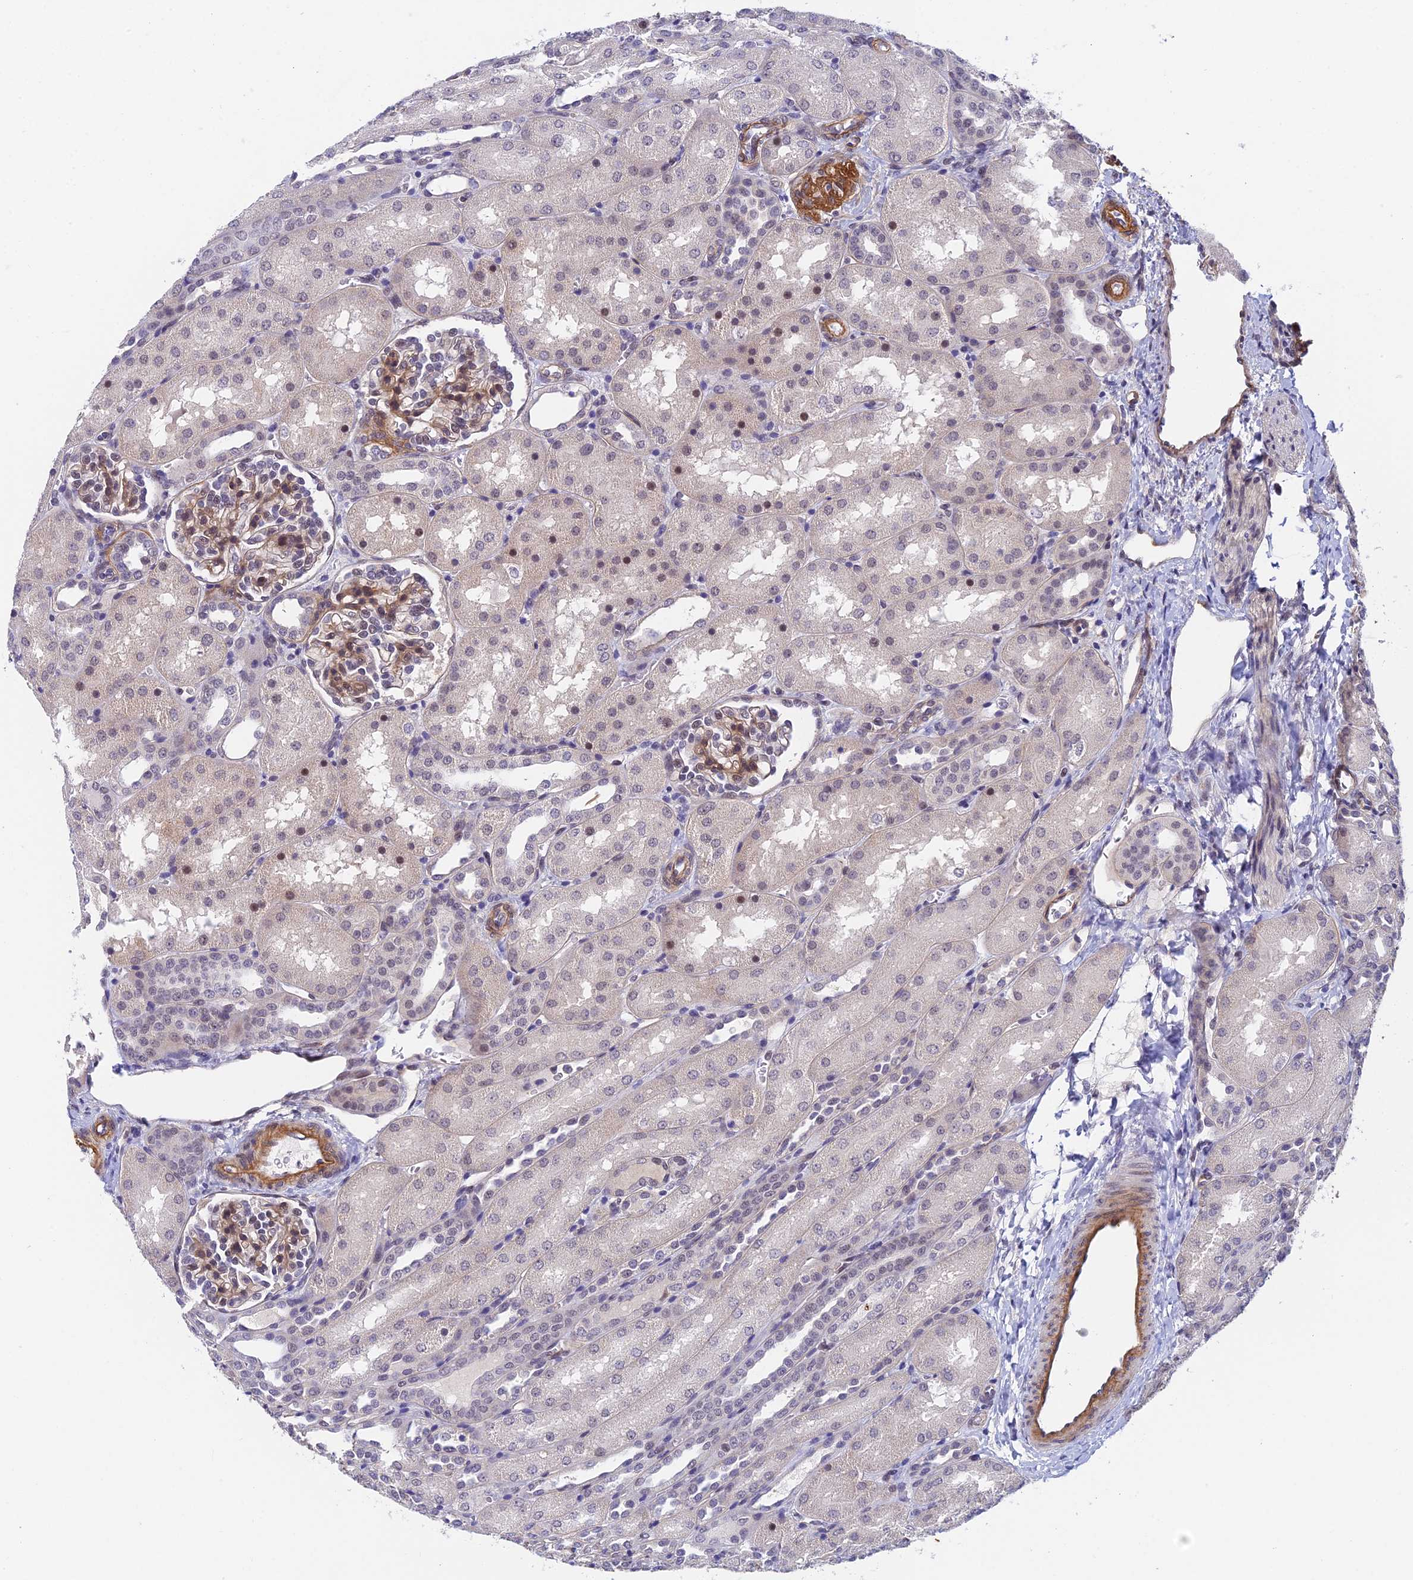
{"staining": {"intensity": "moderate", "quantity": "25%-75%", "location": "cytoplasmic/membranous,nuclear"}, "tissue": "kidney", "cell_type": "Cells in glomeruli", "image_type": "normal", "snomed": [{"axis": "morphology", "description": "Normal tissue, NOS"}, {"axis": "topography", "description": "Kidney"}], "caption": "Kidney stained with a brown dye displays moderate cytoplasmic/membranous,nuclear positive positivity in approximately 25%-75% of cells in glomeruli.", "gene": "NSMCE1", "patient": {"sex": "male", "age": 1}}